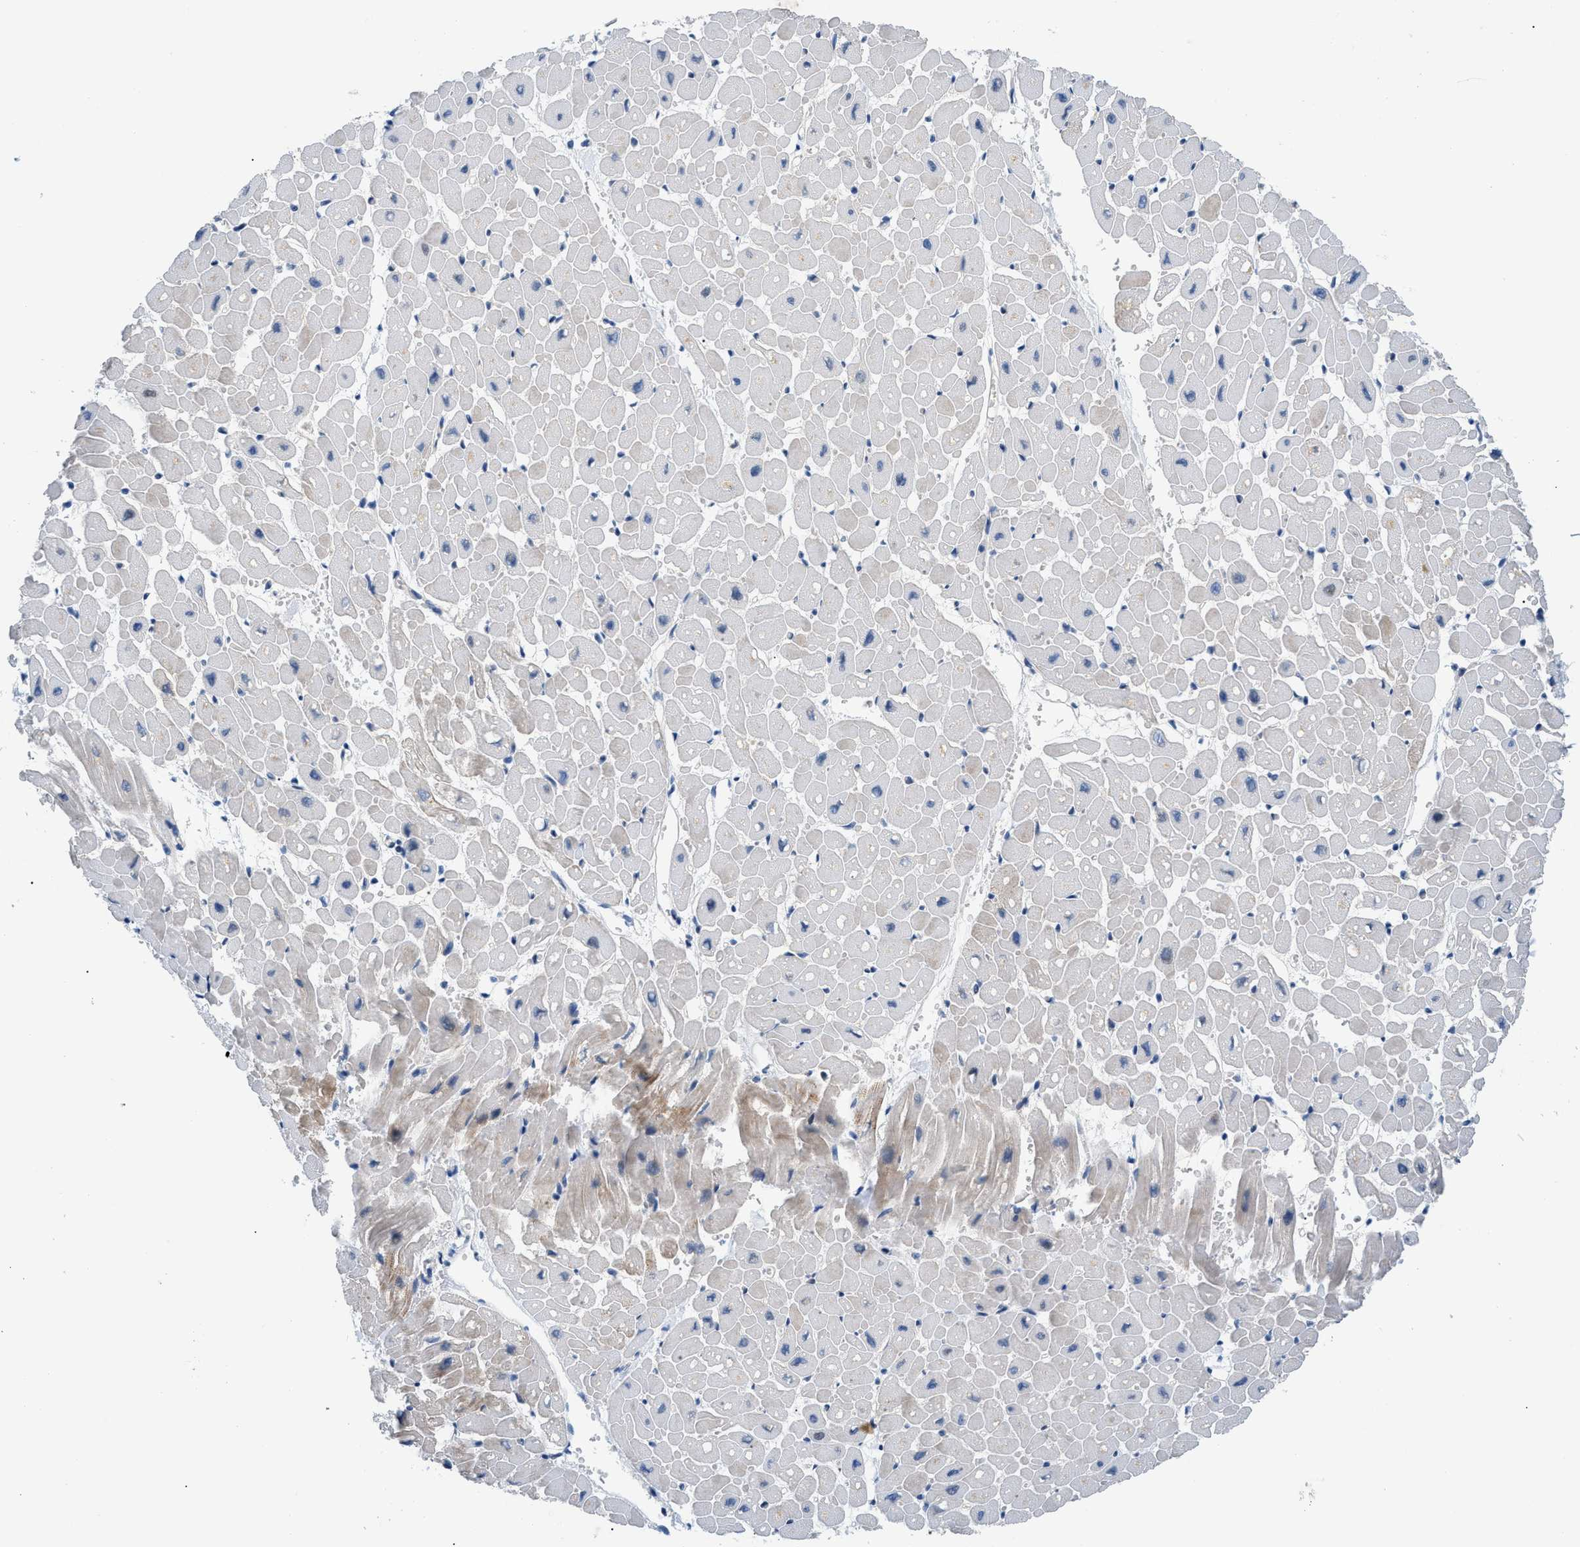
{"staining": {"intensity": "weak", "quantity": "25%-75%", "location": "cytoplasmic/membranous"}, "tissue": "heart muscle", "cell_type": "Cardiomyocytes", "image_type": "normal", "snomed": [{"axis": "morphology", "description": "Normal tissue, NOS"}, {"axis": "topography", "description": "Heart"}], "caption": "Heart muscle stained with a protein marker shows weak staining in cardiomyocytes.", "gene": "FDCSP", "patient": {"sex": "male", "age": 45}}